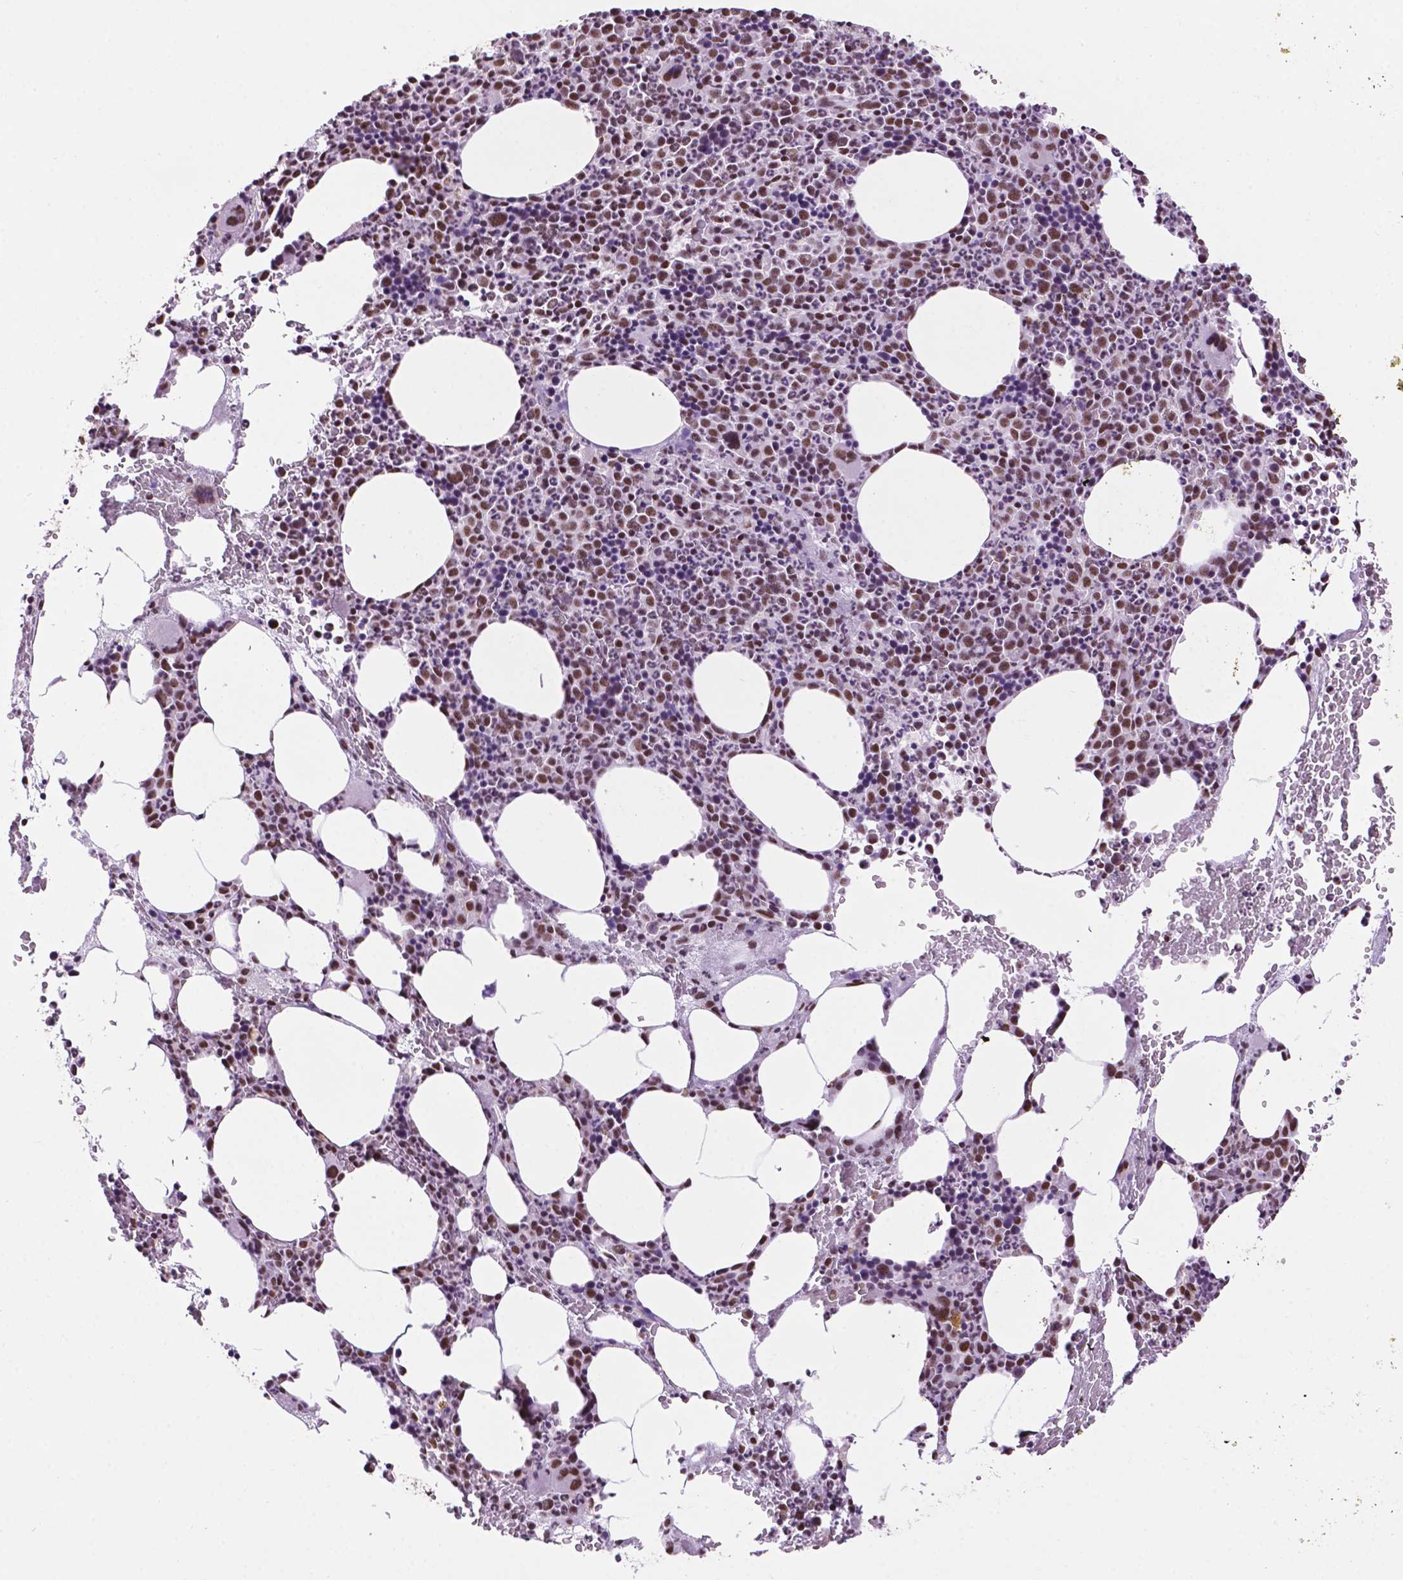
{"staining": {"intensity": "moderate", "quantity": "25%-75%", "location": "nuclear"}, "tissue": "bone marrow", "cell_type": "Hematopoietic cells", "image_type": "normal", "snomed": [{"axis": "morphology", "description": "Normal tissue, NOS"}, {"axis": "topography", "description": "Bone marrow"}], "caption": "High-magnification brightfield microscopy of unremarkable bone marrow stained with DAB (3,3'-diaminobenzidine) (brown) and counterstained with hematoxylin (blue). hematopoietic cells exhibit moderate nuclear staining is appreciated in about25%-75% of cells. The staining was performed using DAB (3,3'-diaminobenzidine) to visualize the protein expression in brown, while the nuclei were stained in blue with hematoxylin (Magnification: 20x).", "gene": "CCAR2", "patient": {"sex": "male", "age": 89}}